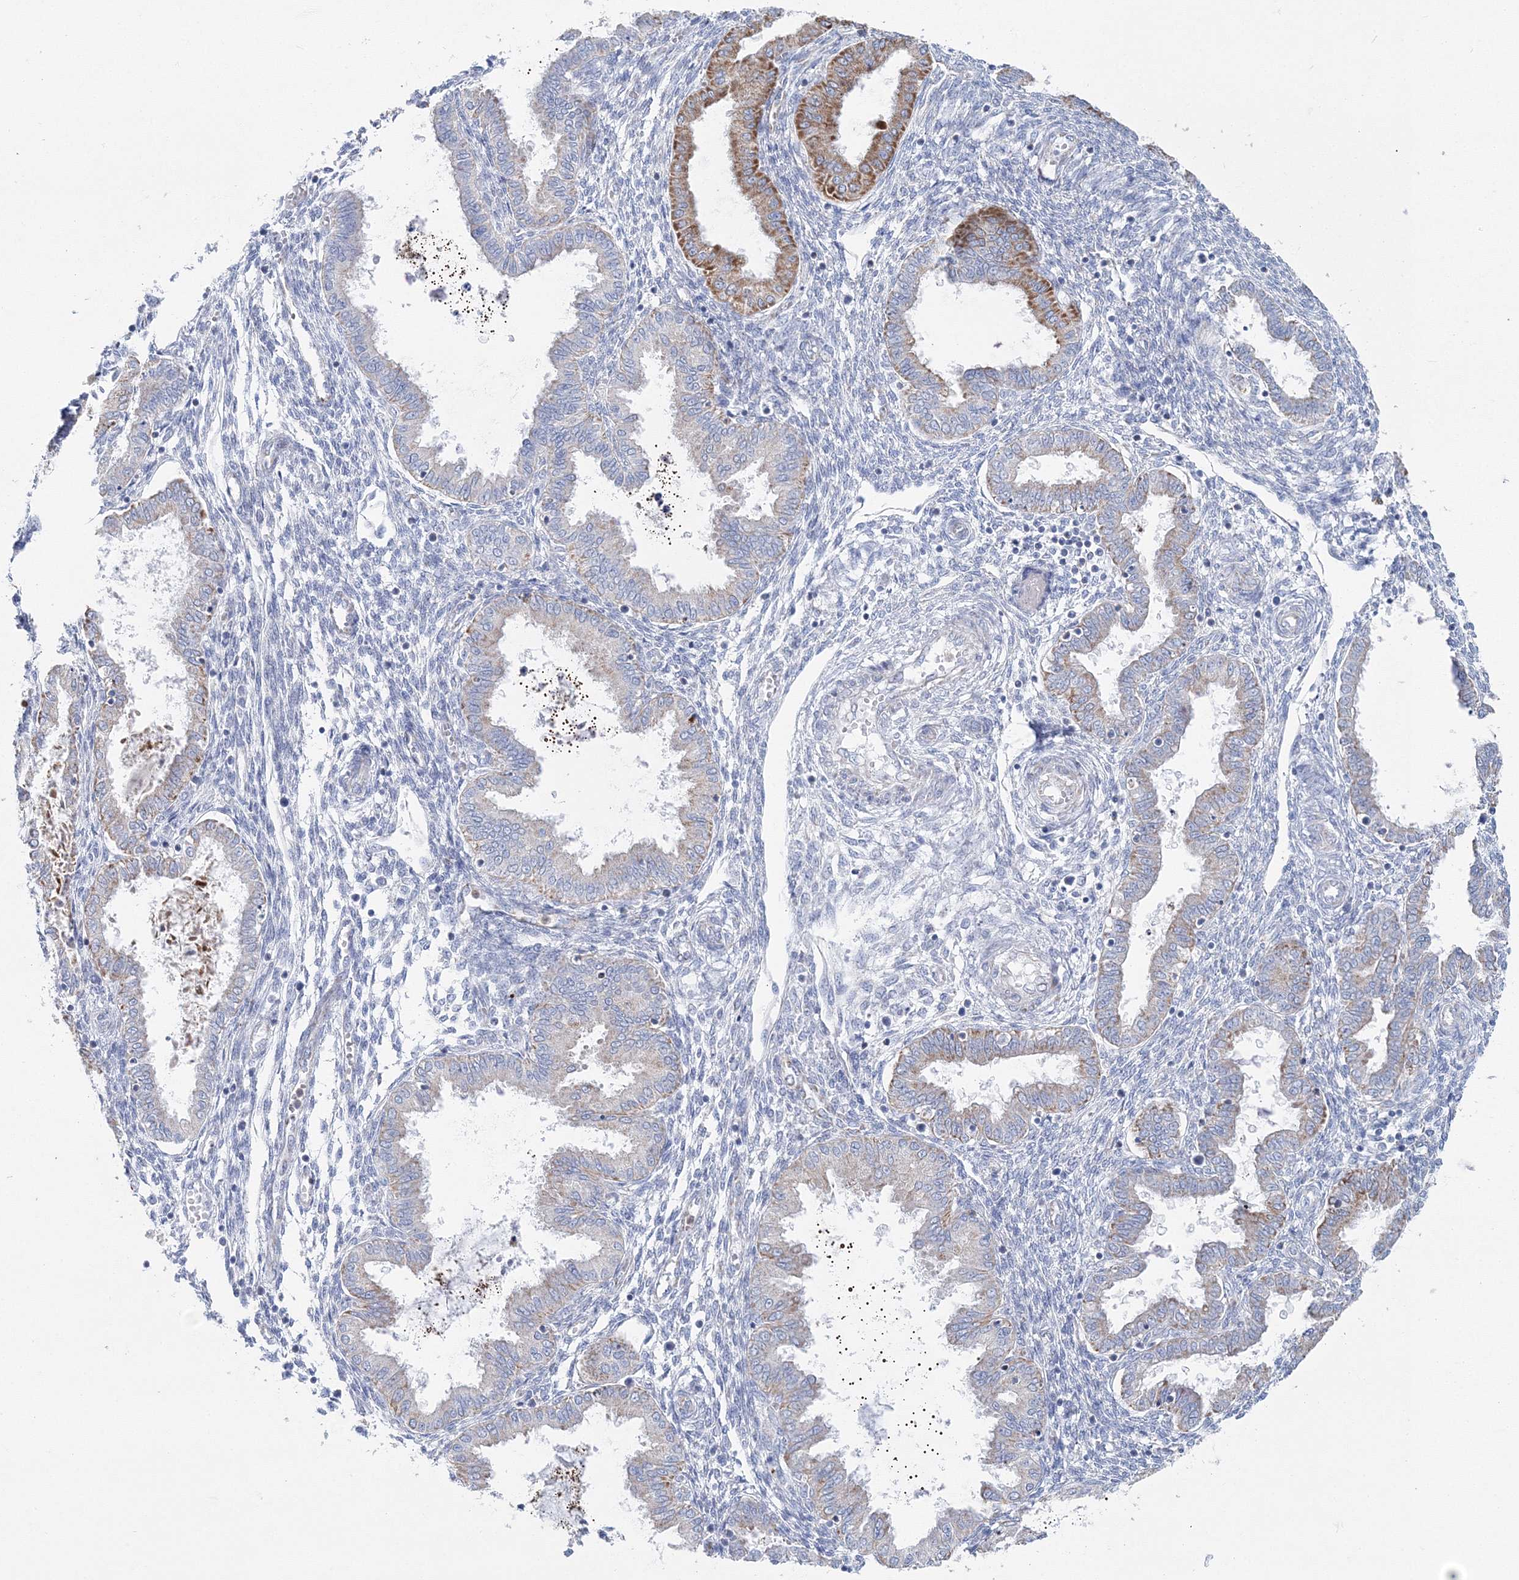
{"staining": {"intensity": "negative", "quantity": "none", "location": "none"}, "tissue": "endometrium", "cell_type": "Cells in endometrial stroma", "image_type": "normal", "snomed": [{"axis": "morphology", "description": "Normal tissue, NOS"}, {"axis": "topography", "description": "Endometrium"}], "caption": "Immunohistochemistry (IHC) of benign human endometrium shows no positivity in cells in endometrial stroma.", "gene": "HIBCH", "patient": {"sex": "female", "age": 33}}